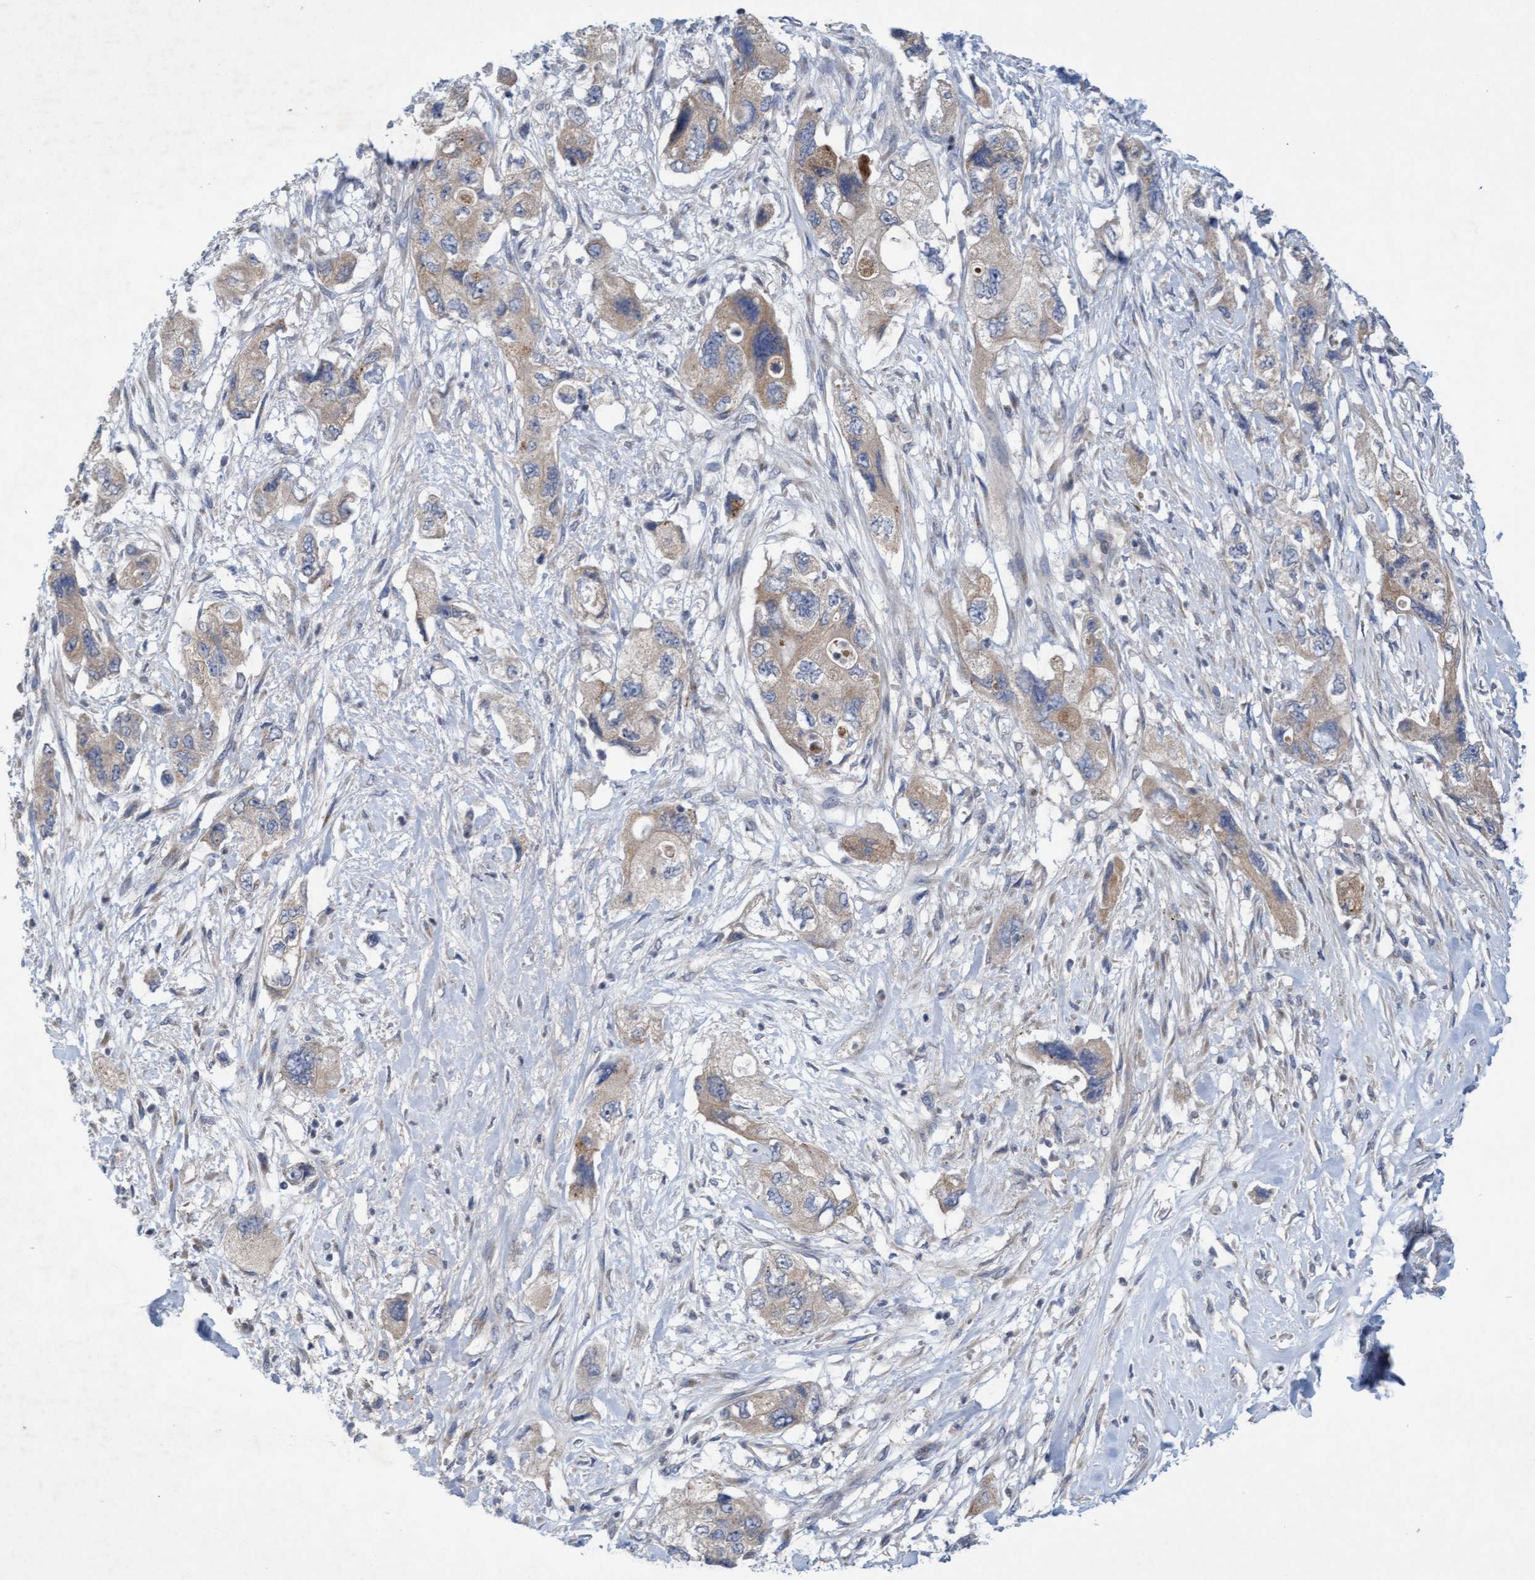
{"staining": {"intensity": "weak", "quantity": "25%-75%", "location": "cytoplasmic/membranous"}, "tissue": "pancreatic cancer", "cell_type": "Tumor cells", "image_type": "cancer", "snomed": [{"axis": "morphology", "description": "Adenocarcinoma, NOS"}, {"axis": "topography", "description": "Pancreas"}], "caption": "Immunohistochemical staining of pancreatic cancer shows weak cytoplasmic/membranous protein expression in about 25%-75% of tumor cells. The staining is performed using DAB (3,3'-diaminobenzidine) brown chromogen to label protein expression. The nuclei are counter-stained blue using hematoxylin.", "gene": "DDHD2", "patient": {"sex": "female", "age": 73}}